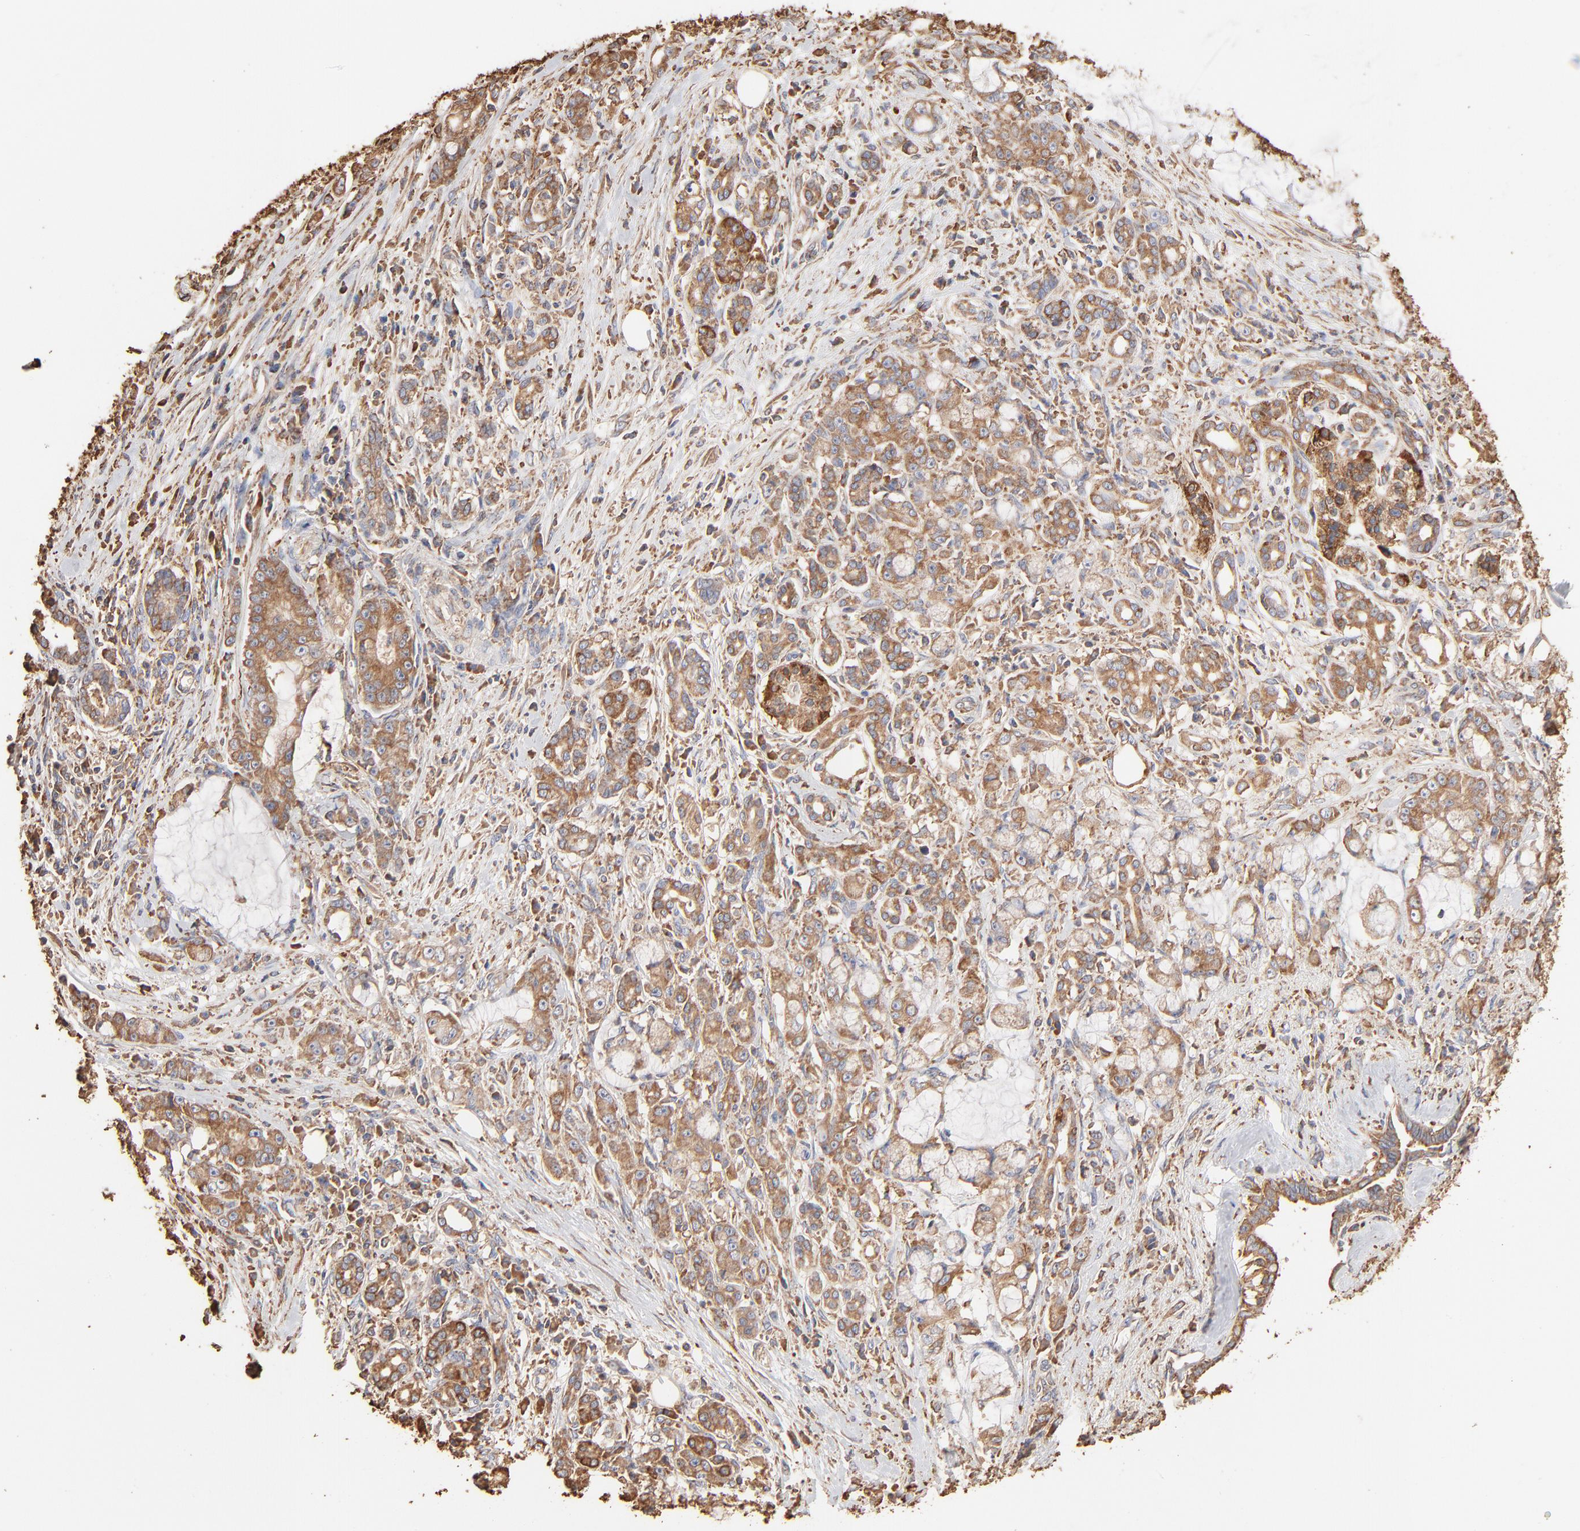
{"staining": {"intensity": "moderate", "quantity": ">75%", "location": "cytoplasmic/membranous"}, "tissue": "pancreatic cancer", "cell_type": "Tumor cells", "image_type": "cancer", "snomed": [{"axis": "morphology", "description": "Adenocarcinoma, NOS"}, {"axis": "topography", "description": "Pancreas"}], "caption": "Tumor cells reveal moderate cytoplasmic/membranous staining in about >75% of cells in pancreatic cancer.", "gene": "PDIA3", "patient": {"sex": "female", "age": 73}}